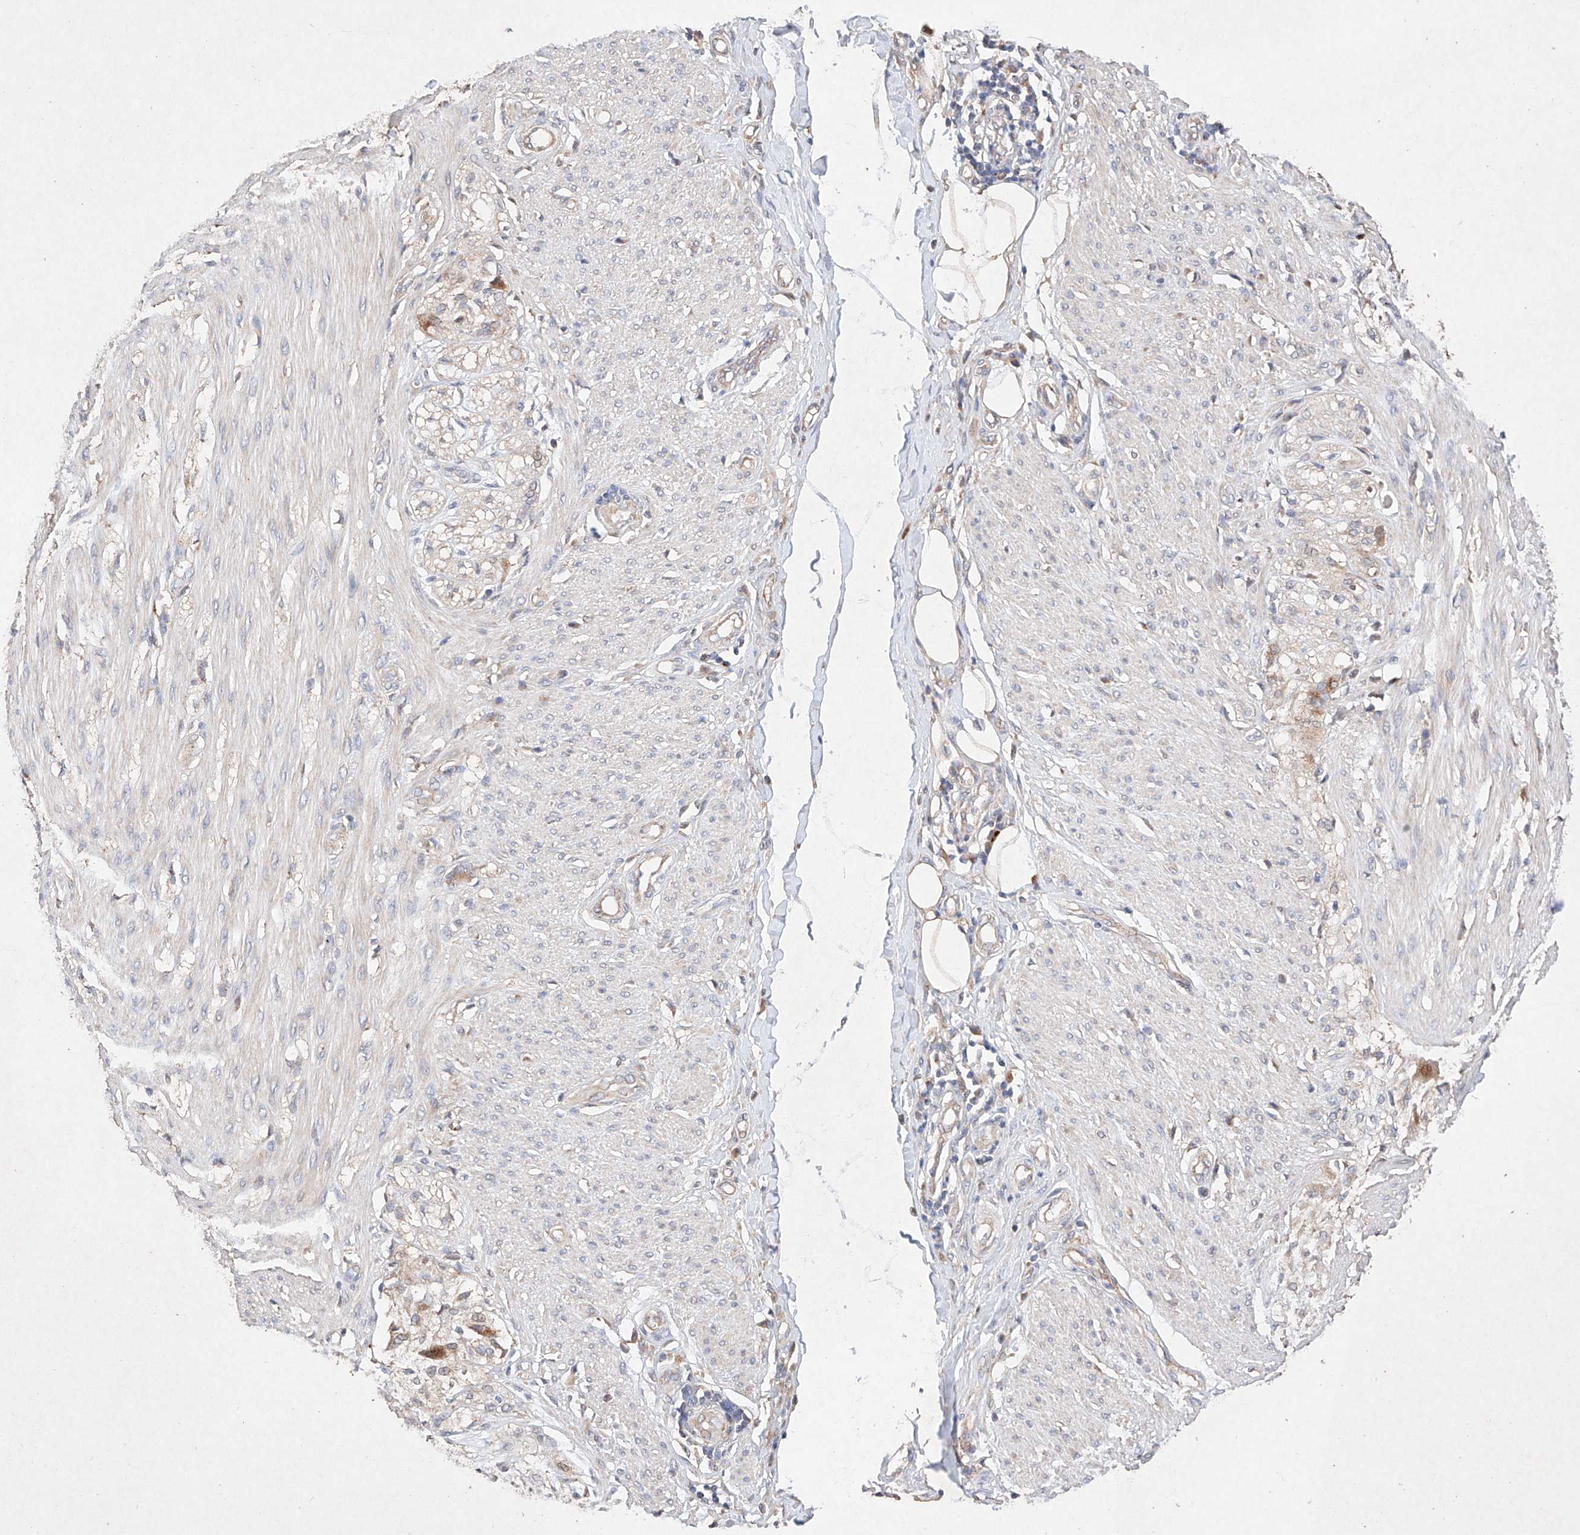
{"staining": {"intensity": "negative", "quantity": "none", "location": "none"}, "tissue": "smooth muscle", "cell_type": "Smooth muscle cells", "image_type": "normal", "snomed": [{"axis": "morphology", "description": "Normal tissue, NOS"}, {"axis": "morphology", "description": "Adenocarcinoma, NOS"}, {"axis": "topography", "description": "Colon"}, {"axis": "topography", "description": "Peripheral nerve tissue"}], "caption": "High magnification brightfield microscopy of normal smooth muscle stained with DAB (brown) and counterstained with hematoxylin (blue): smooth muscle cells show no significant positivity. (DAB (3,3'-diaminobenzidine) IHC visualized using brightfield microscopy, high magnification).", "gene": "C6orf62", "patient": {"sex": "male", "age": 14}}